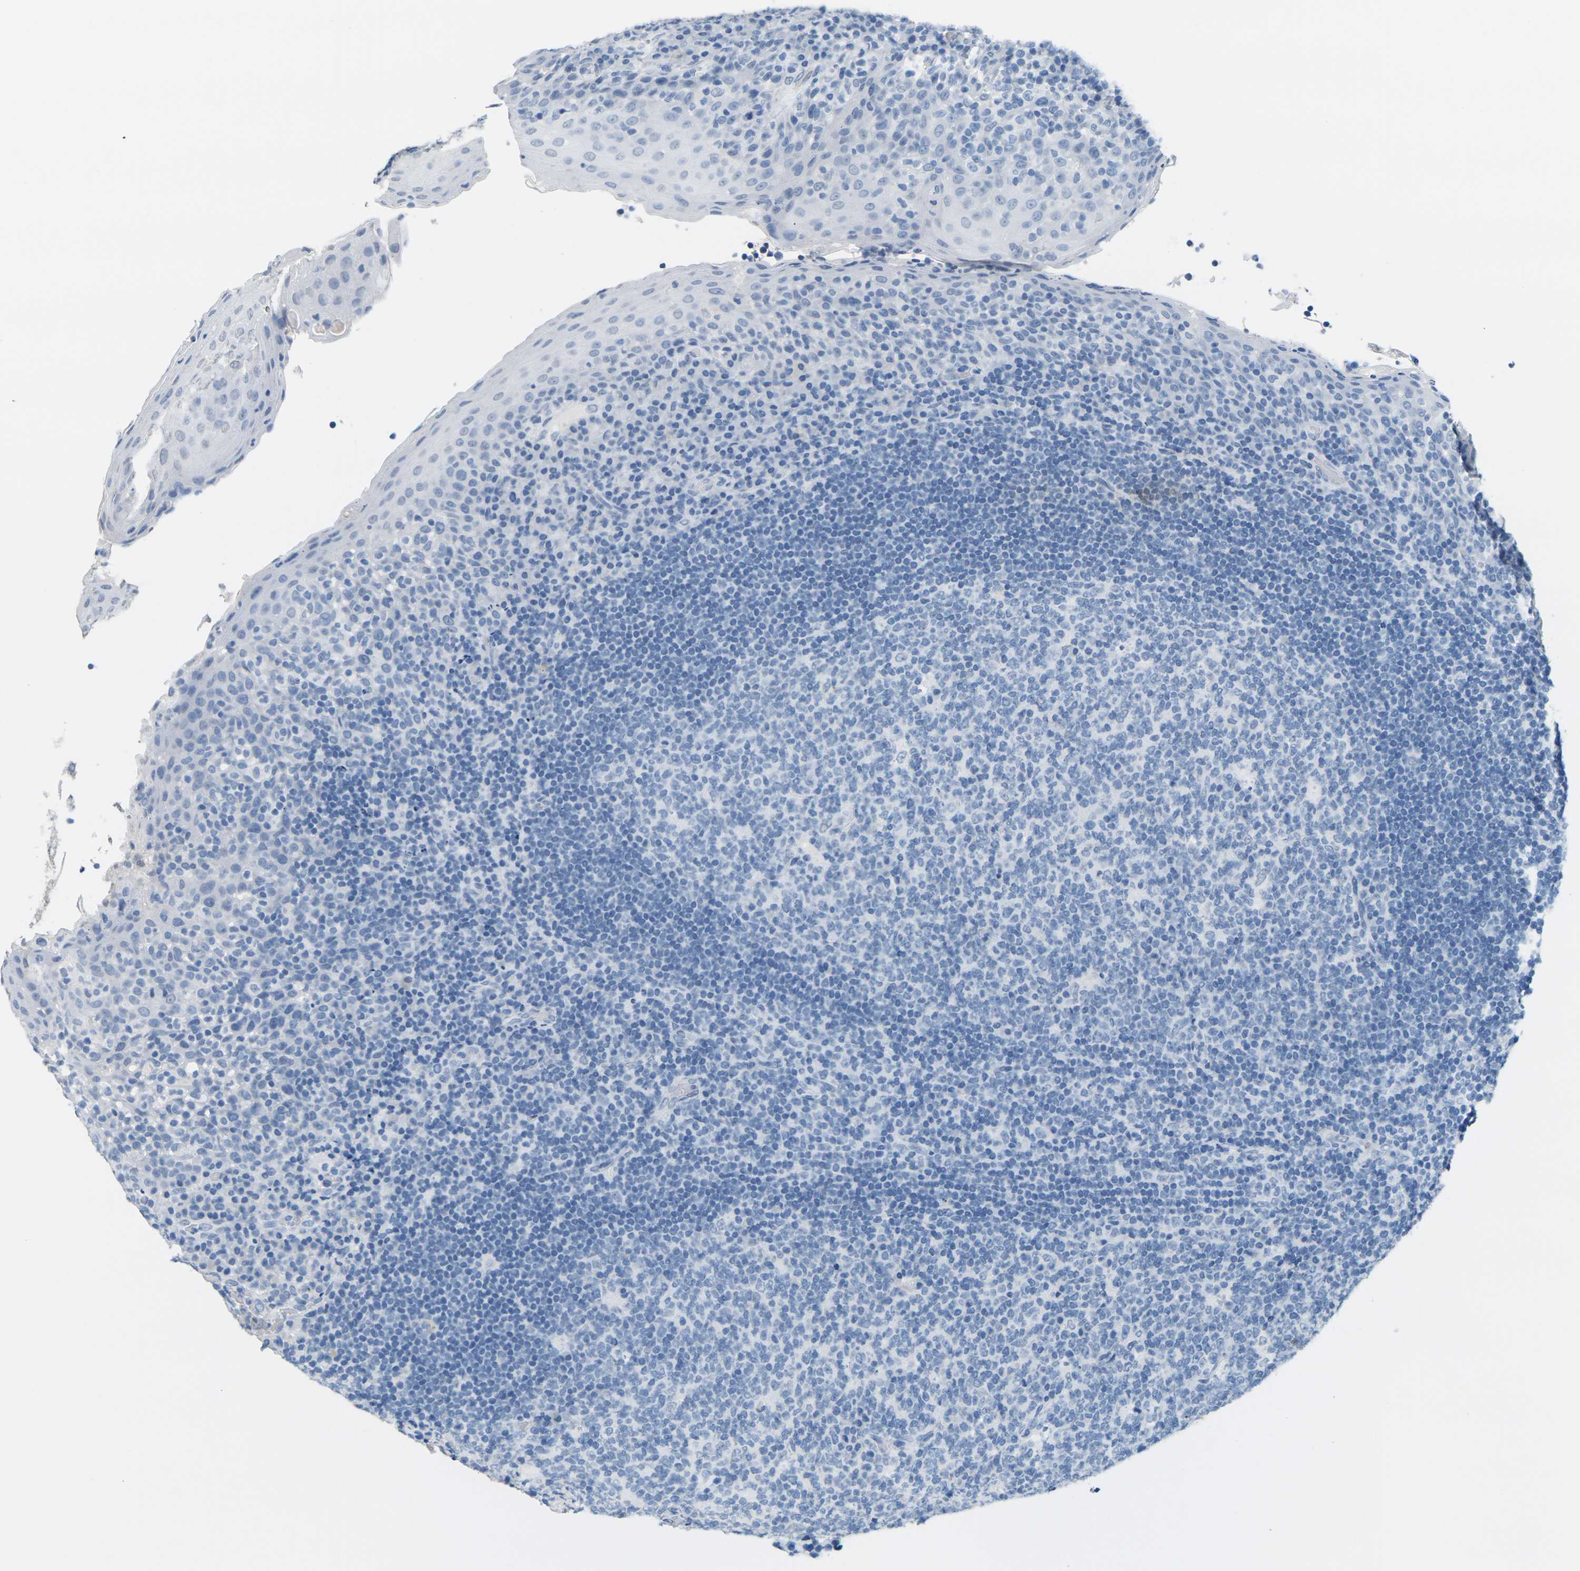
{"staining": {"intensity": "negative", "quantity": "none", "location": "none"}, "tissue": "tonsil", "cell_type": "Germinal center cells", "image_type": "normal", "snomed": [{"axis": "morphology", "description": "Normal tissue, NOS"}, {"axis": "topography", "description": "Tonsil"}], "caption": "Germinal center cells are negative for protein expression in unremarkable human tonsil. Nuclei are stained in blue.", "gene": "CTAG1A", "patient": {"sex": "male", "age": 17}}